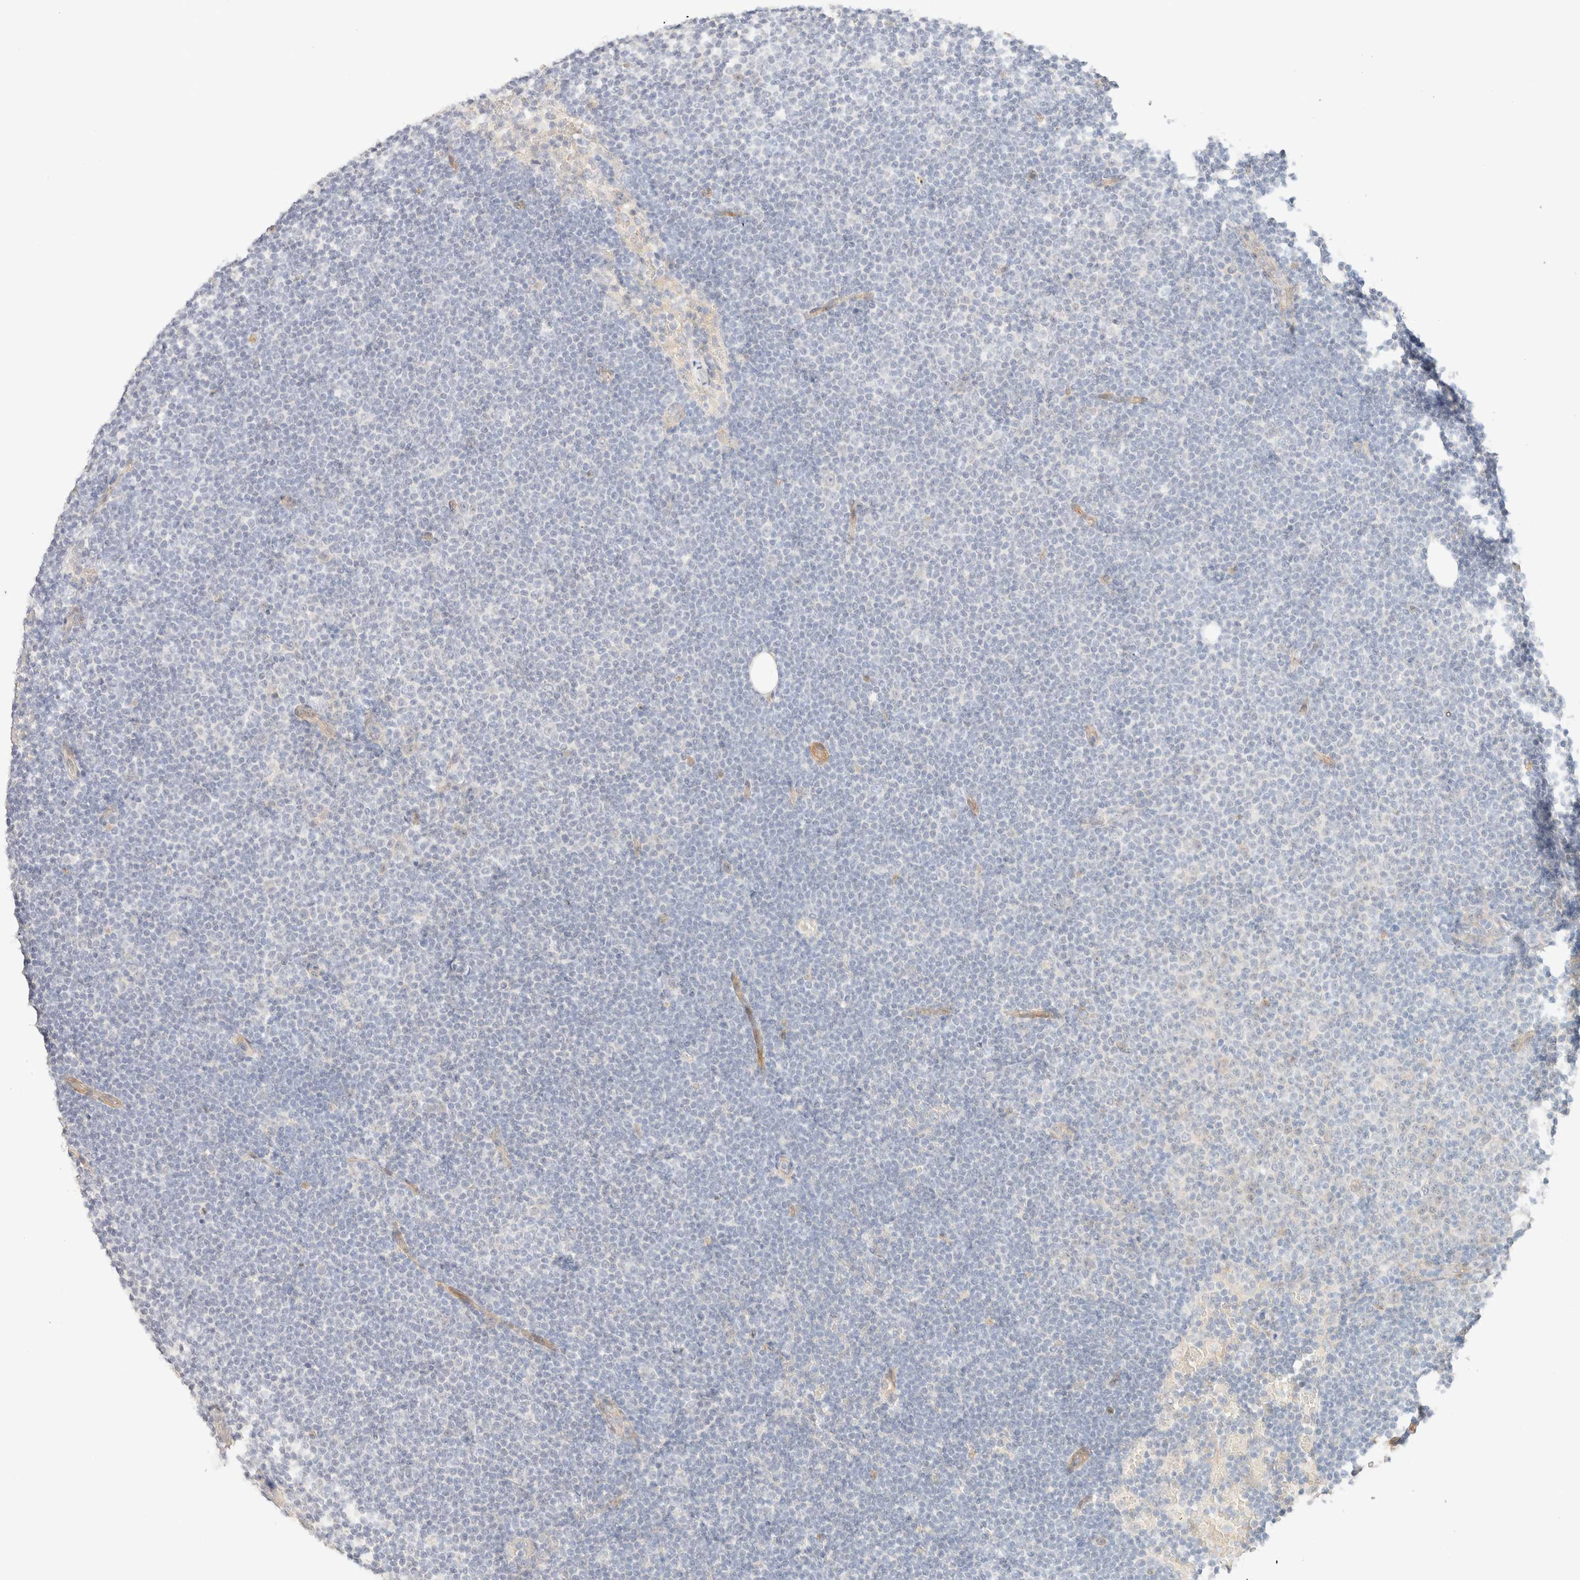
{"staining": {"intensity": "negative", "quantity": "none", "location": "none"}, "tissue": "lymphoma", "cell_type": "Tumor cells", "image_type": "cancer", "snomed": [{"axis": "morphology", "description": "Malignant lymphoma, non-Hodgkin's type, Low grade"}, {"axis": "topography", "description": "Lymph node"}], "caption": "An IHC photomicrograph of lymphoma is shown. There is no staining in tumor cells of lymphoma. The staining is performed using DAB brown chromogen with nuclei counter-stained in using hematoxylin.", "gene": "CSNK1E", "patient": {"sex": "female", "age": 53}}